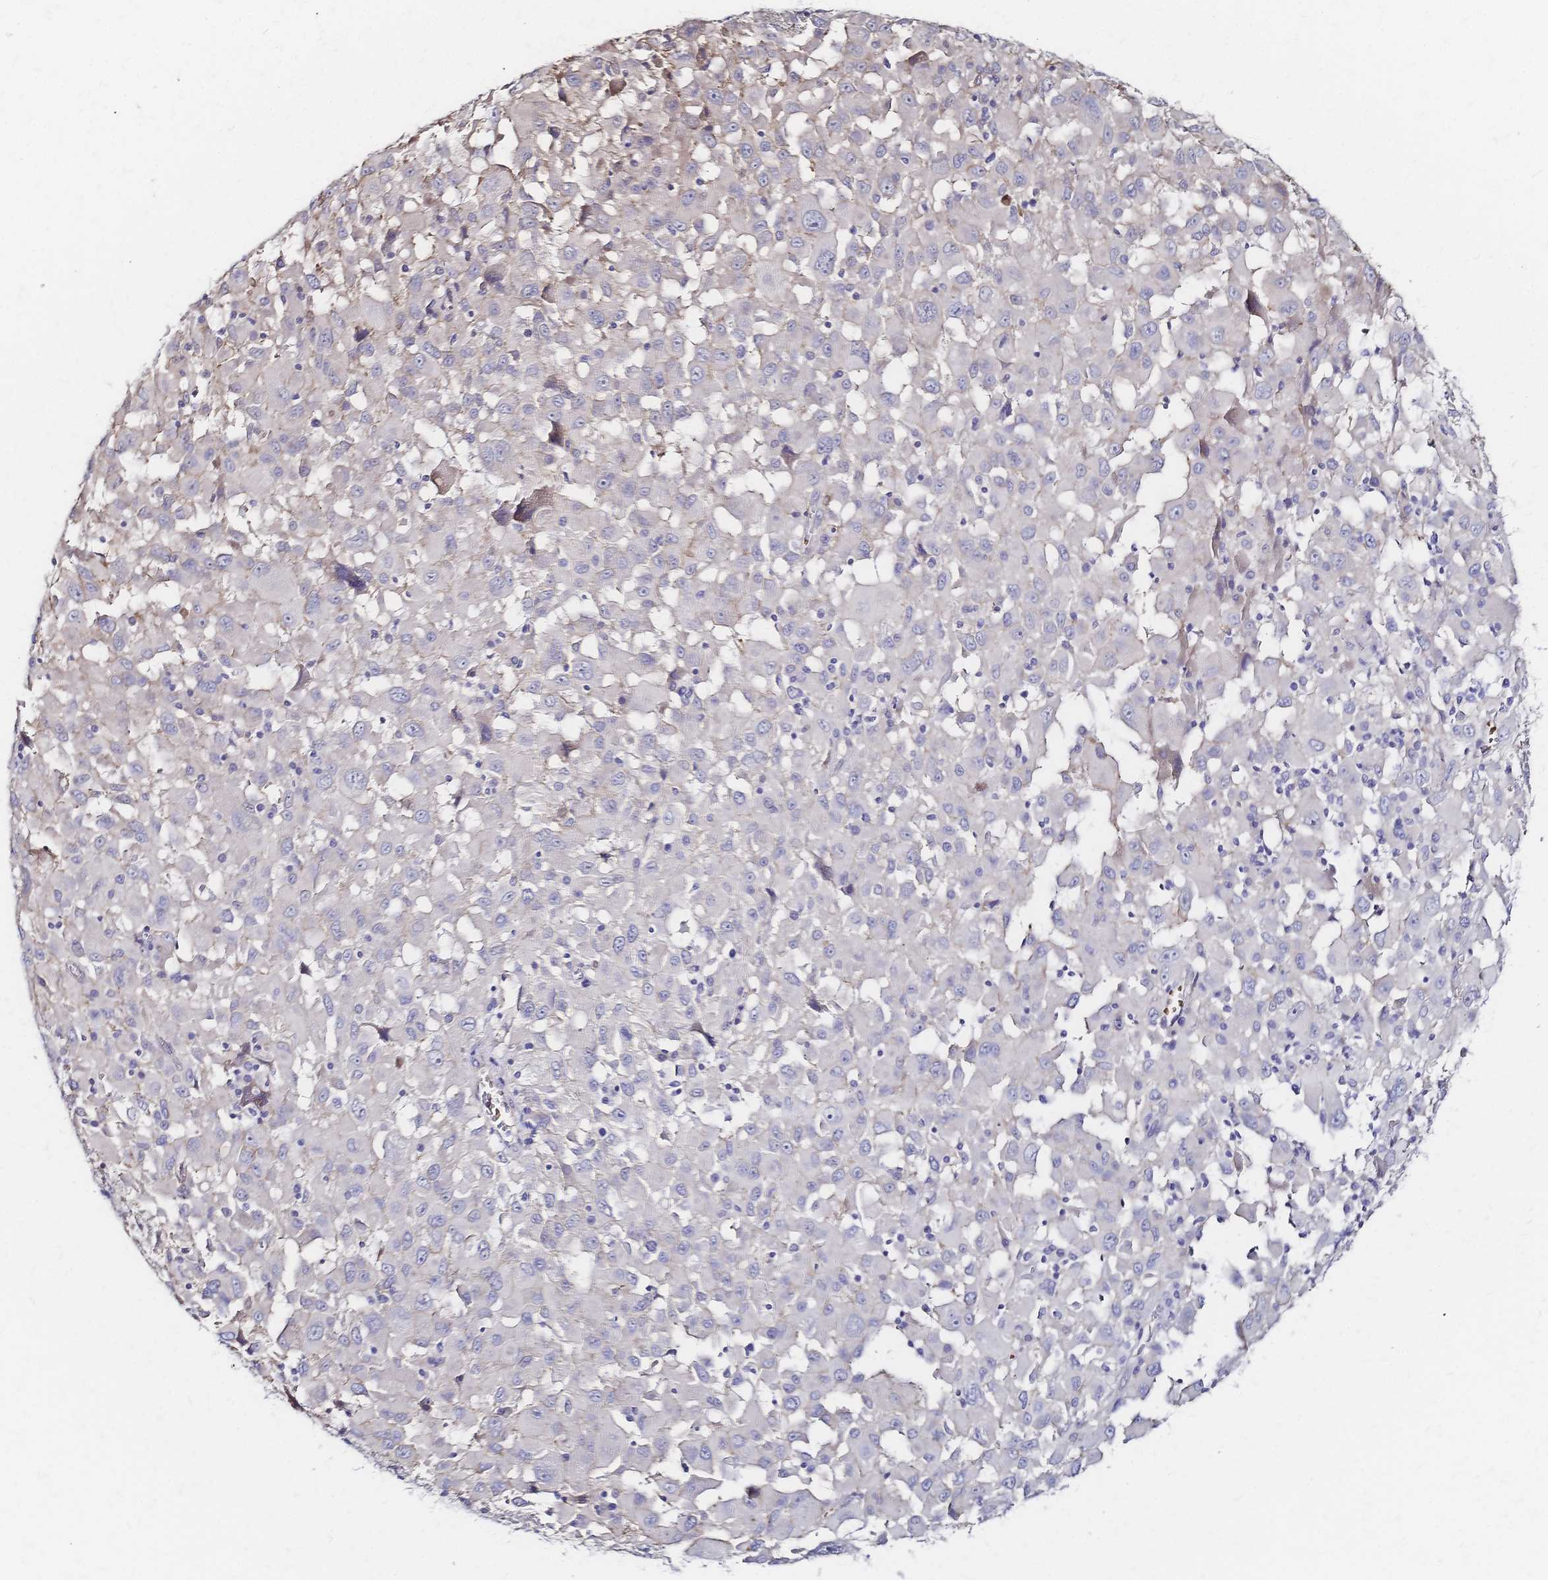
{"staining": {"intensity": "negative", "quantity": "none", "location": "none"}, "tissue": "melanoma", "cell_type": "Tumor cells", "image_type": "cancer", "snomed": [{"axis": "morphology", "description": "Malignant melanoma, Metastatic site"}, {"axis": "topography", "description": "Soft tissue"}], "caption": "This is an immunohistochemistry (IHC) photomicrograph of melanoma. There is no positivity in tumor cells.", "gene": "SLC5A1", "patient": {"sex": "male", "age": 50}}